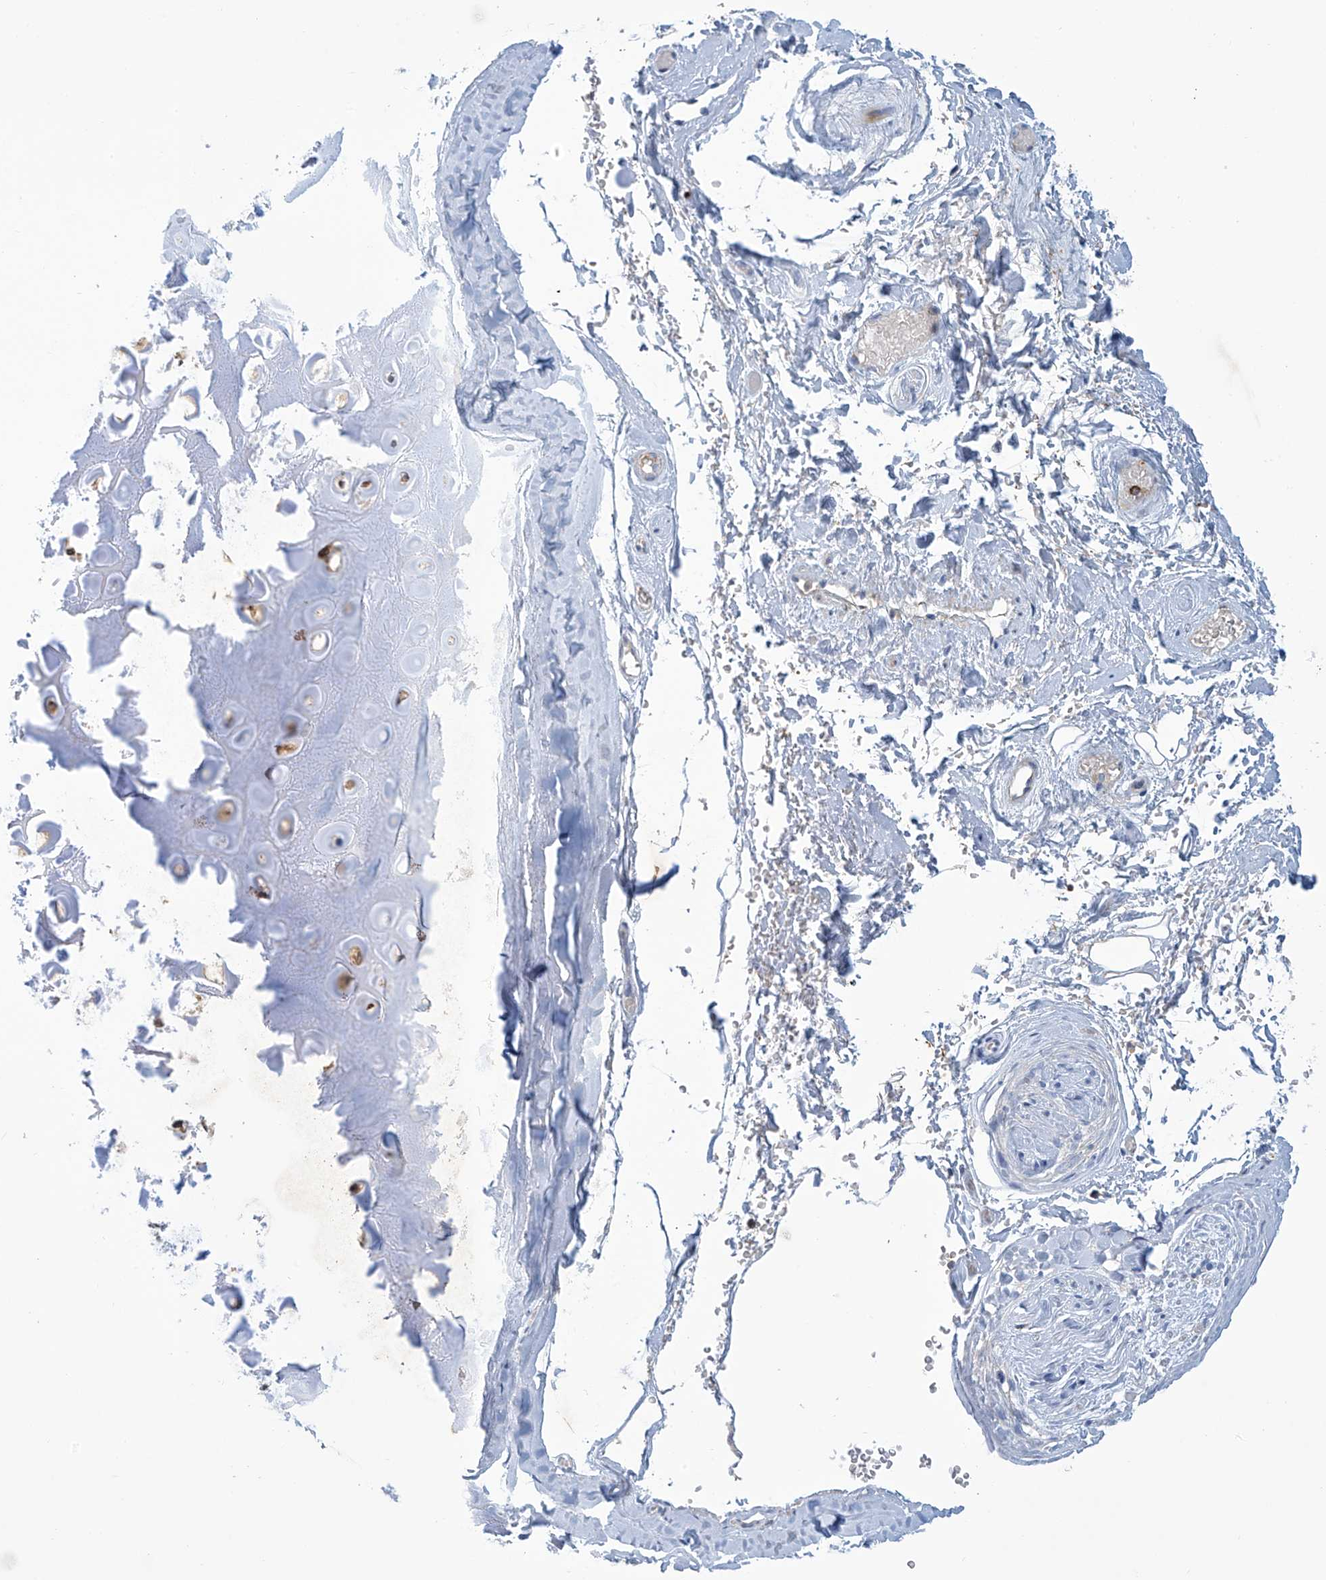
{"staining": {"intensity": "negative", "quantity": "none", "location": "none"}, "tissue": "adipose tissue", "cell_type": "Adipocytes", "image_type": "normal", "snomed": [{"axis": "morphology", "description": "Normal tissue, NOS"}, {"axis": "morphology", "description": "Basal cell carcinoma"}, {"axis": "topography", "description": "Skin"}], "caption": "DAB (3,3'-diaminobenzidine) immunohistochemical staining of unremarkable adipose tissue displays no significant expression in adipocytes.", "gene": "IBA57", "patient": {"sex": "female", "age": 89}}